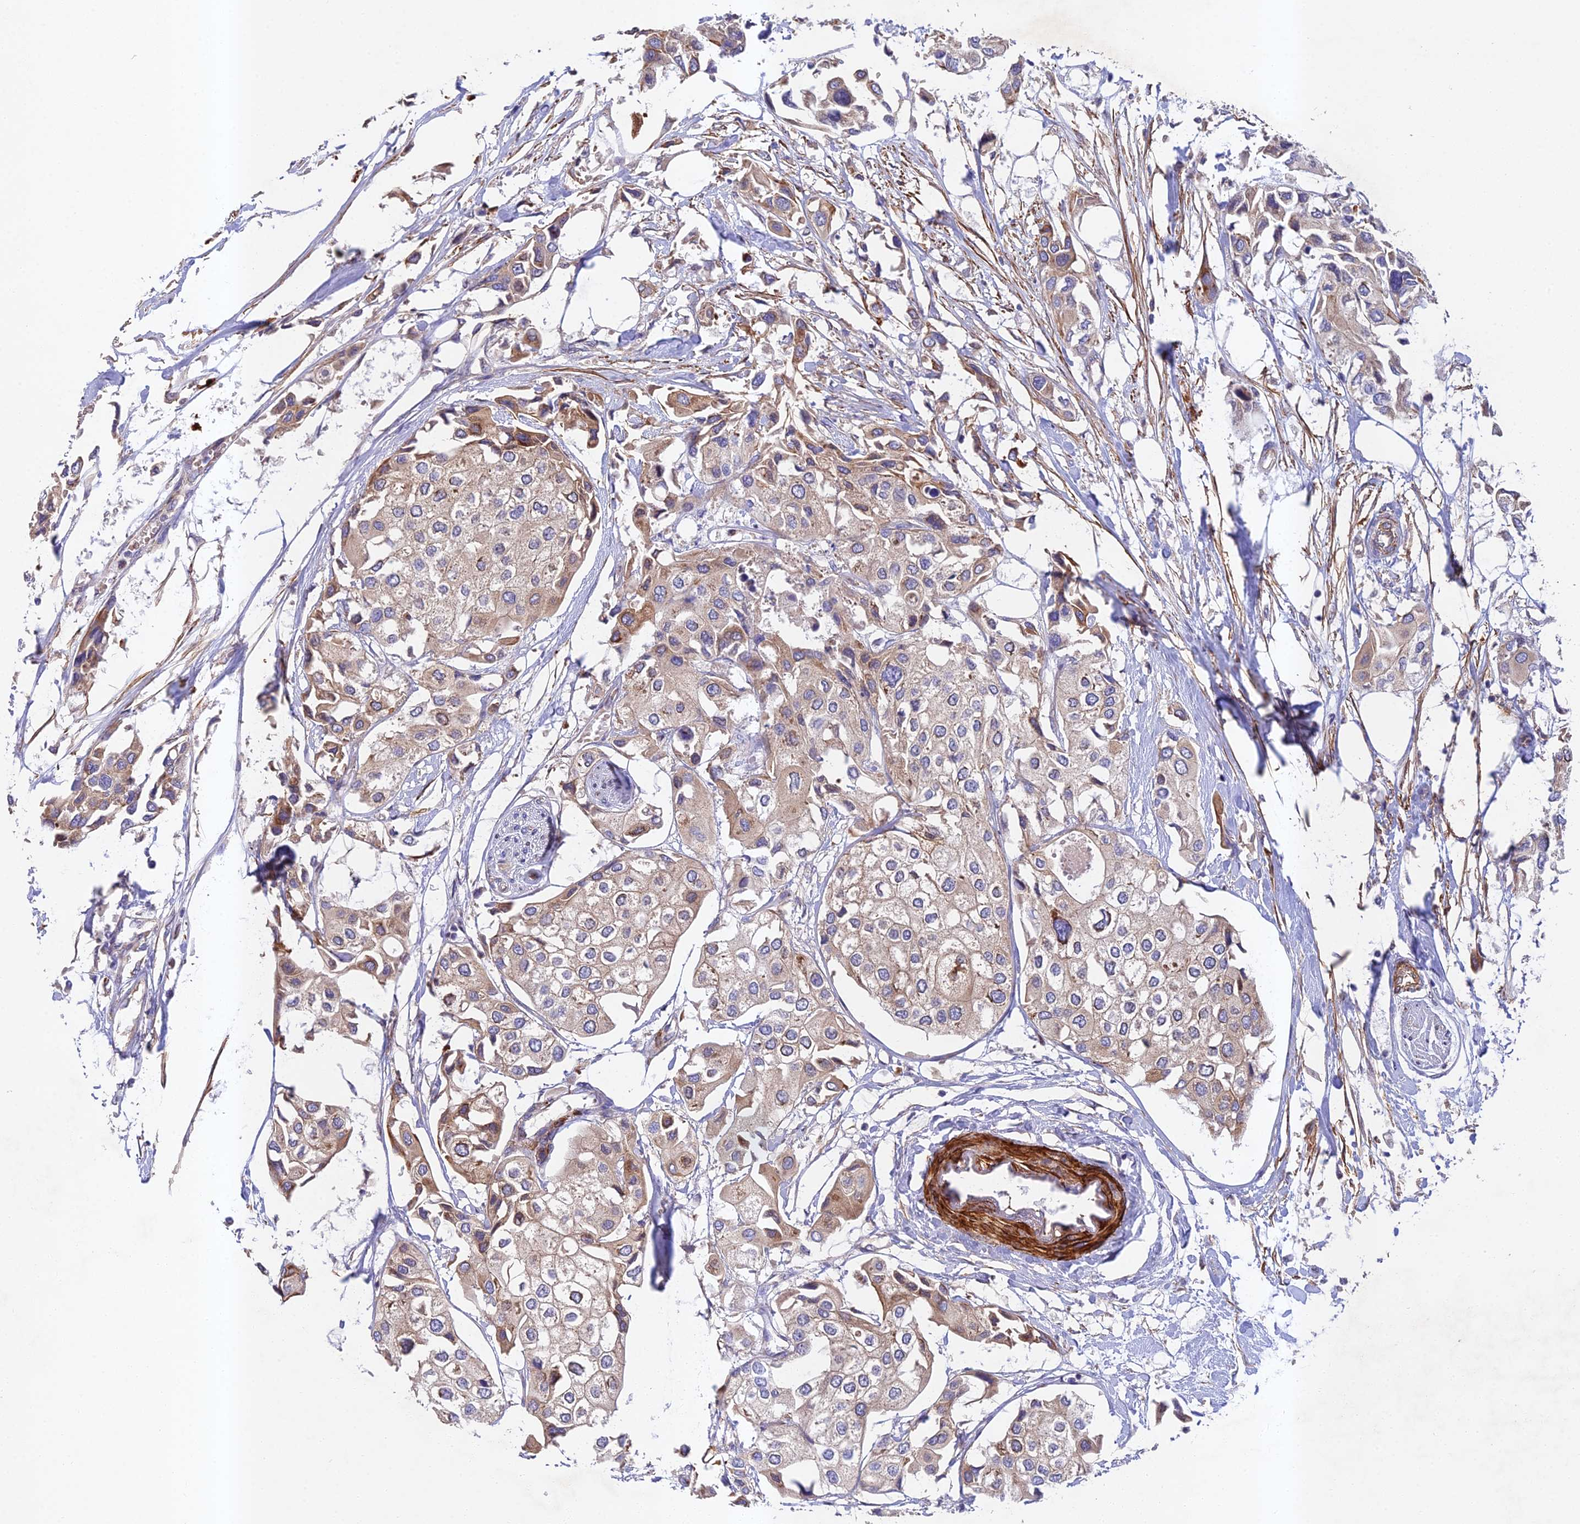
{"staining": {"intensity": "weak", "quantity": ">75%", "location": "cytoplasmic/membranous"}, "tissue": "urothelial cancer", "cell_type": "Tumor cells", "image_type": "cancer", "snomed": [{"axis": "morphology", "description": "Urothelial carcinoma, High grade"}, {"axis": "topography", "description": "Urinary bladder"}], "caption": "Brown immunohistochemical staining in human urothelial carcinoma (high-grade) shows weak cytoplasmic/membranous staining in about >75% of tumor cells. The staining is performed using DAB (3,3'-diaminobenzidine) brown chromogen to label protein expression. The nuclei are counter-stained blue using hematoxylin.", "gene": "RALGAPA2", "patient": {"sex": "male", "age": 64}}